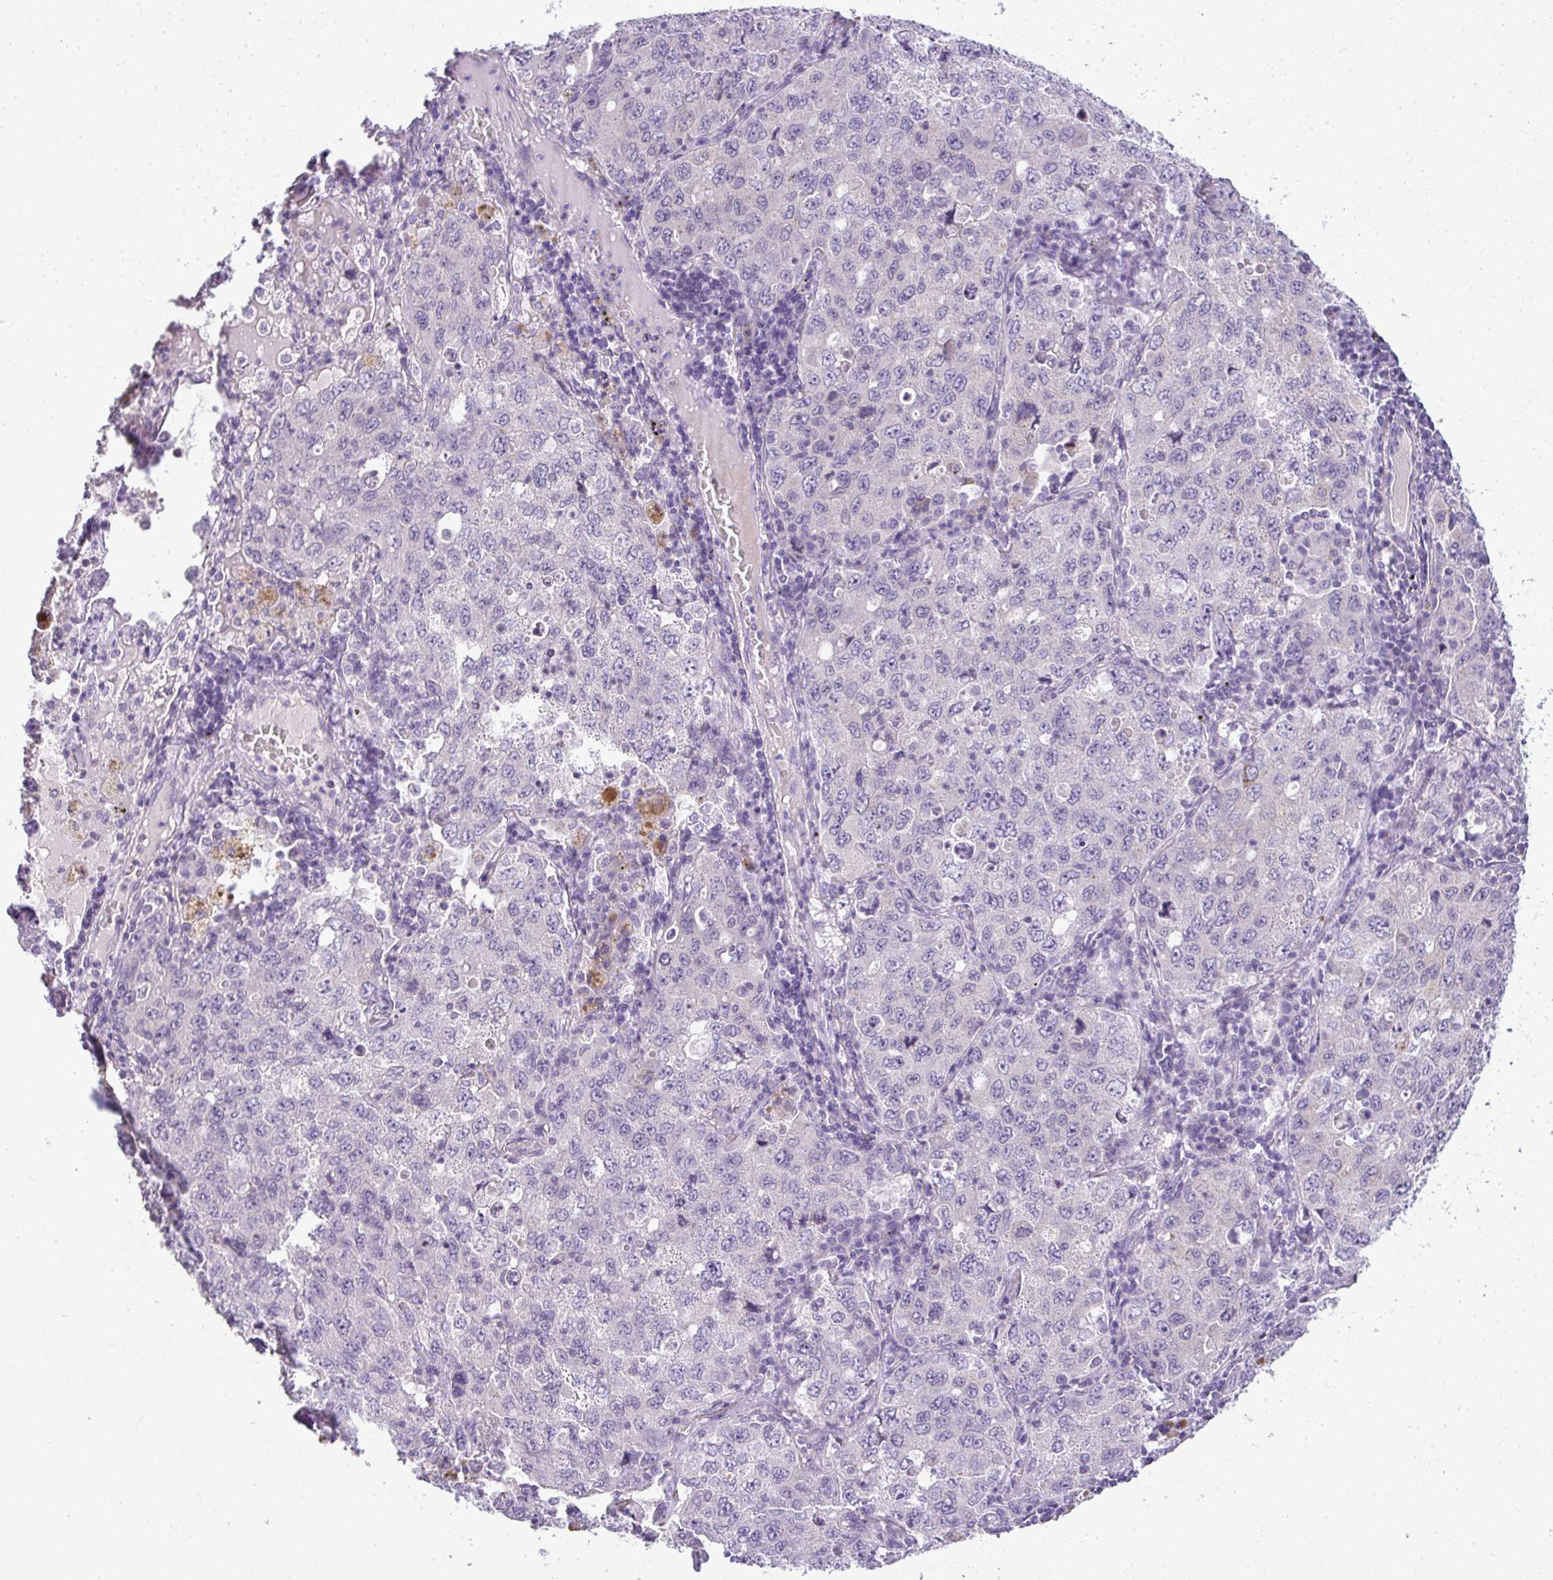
{"staining": {"intensity": "negative", "quantity": "none", "location": "none"}, "tissue": "lung cancer", "cell_type": "Tumor cells", "image_type": "cancer", "snomed": [{"axis": "morphology", "description": "Adenocarcinoma, NOS"}, {"axis": "topography", "description": "Lung"}], "caption": "Tumor cells are negative for brown protein staining in lung cancer.", "gene": "CMPK1", "patient": {"sex": "female", "age": 57}}